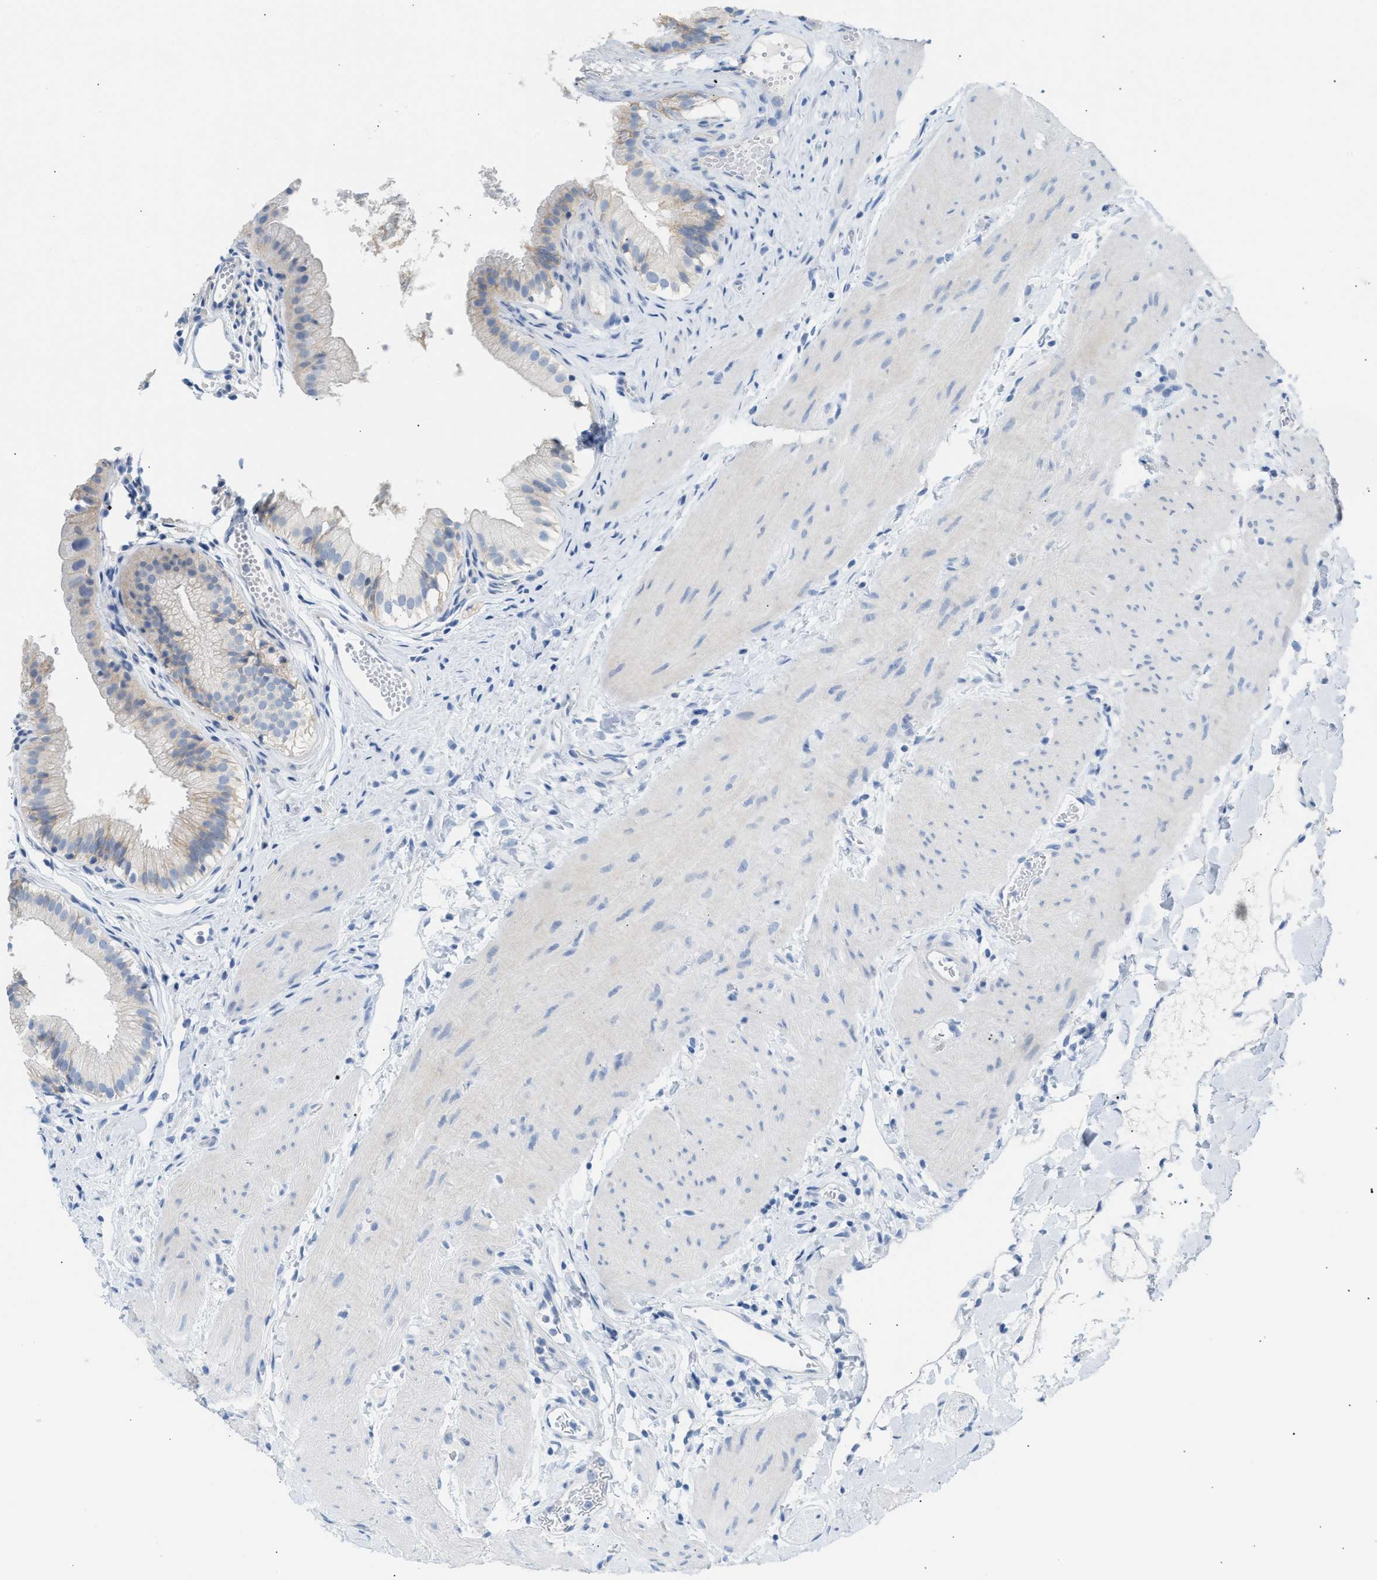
{"staining": {"intensity": "weak", "quantity": "<25%", "location": "cytoplasmic/membranous"}, "tissue": "gallbladder", "cell_type": "Glandular cells", "image_type": "normal", "snomed": [{"axis": "morphology", "description": "Normal tissue, NOS"}, {"axis": "topography", "description": "Gallbladder"}], "caption": "DAB (3,3'-diaminobenzidine) immunohistochemical staining of unremarkable gallbladder reveals no significant staining in glandular cells.", "gene": "ERBB2", "patient": {"sex": "female", "age": 26}}